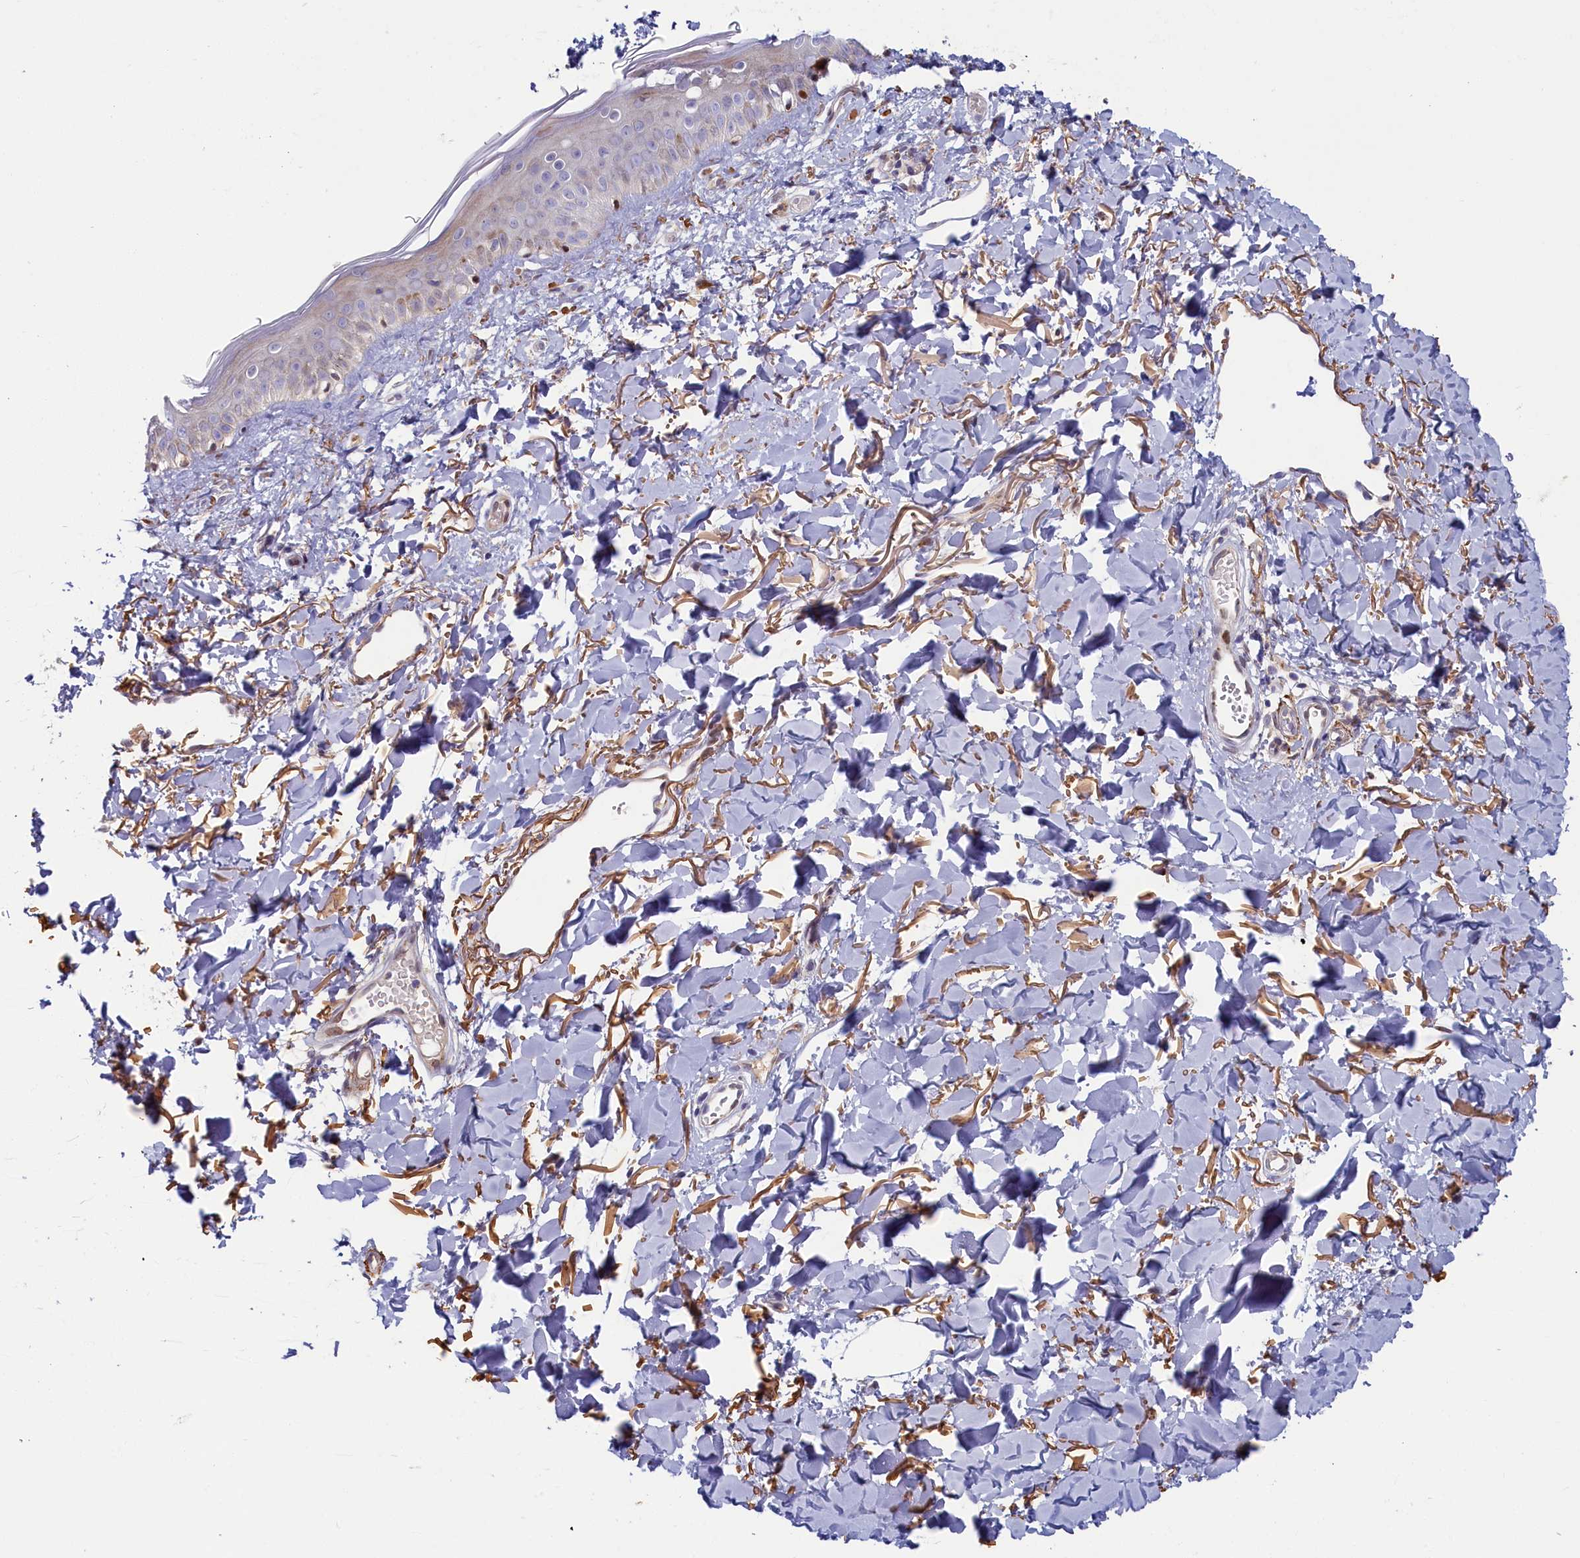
{"staining": {"intensity": "moderate", "quantity": "25%-75%", "location": "cytoplasmic/membranous"}, "tissue": "skin", "cell_type": "Fibroblasts", "image_type": "normal", "snomed": [{"axis": "morphology", "description": "Normal tissue, NOS"}, {"axis": "topography", "description": "Skin"}], "caption": "A medium amount of moderate cytoplasmic/membranous staining is identified in about 25%-75% of fibroblasts in normal skin. (Stains: DAB (3,3'-diaminobenzidine) in brown, nuclei in blue, Microscopy: brightfield microscopy at high magnification).", "gene": "CHST12", "patient": {"sex": "female", "age": 58}}